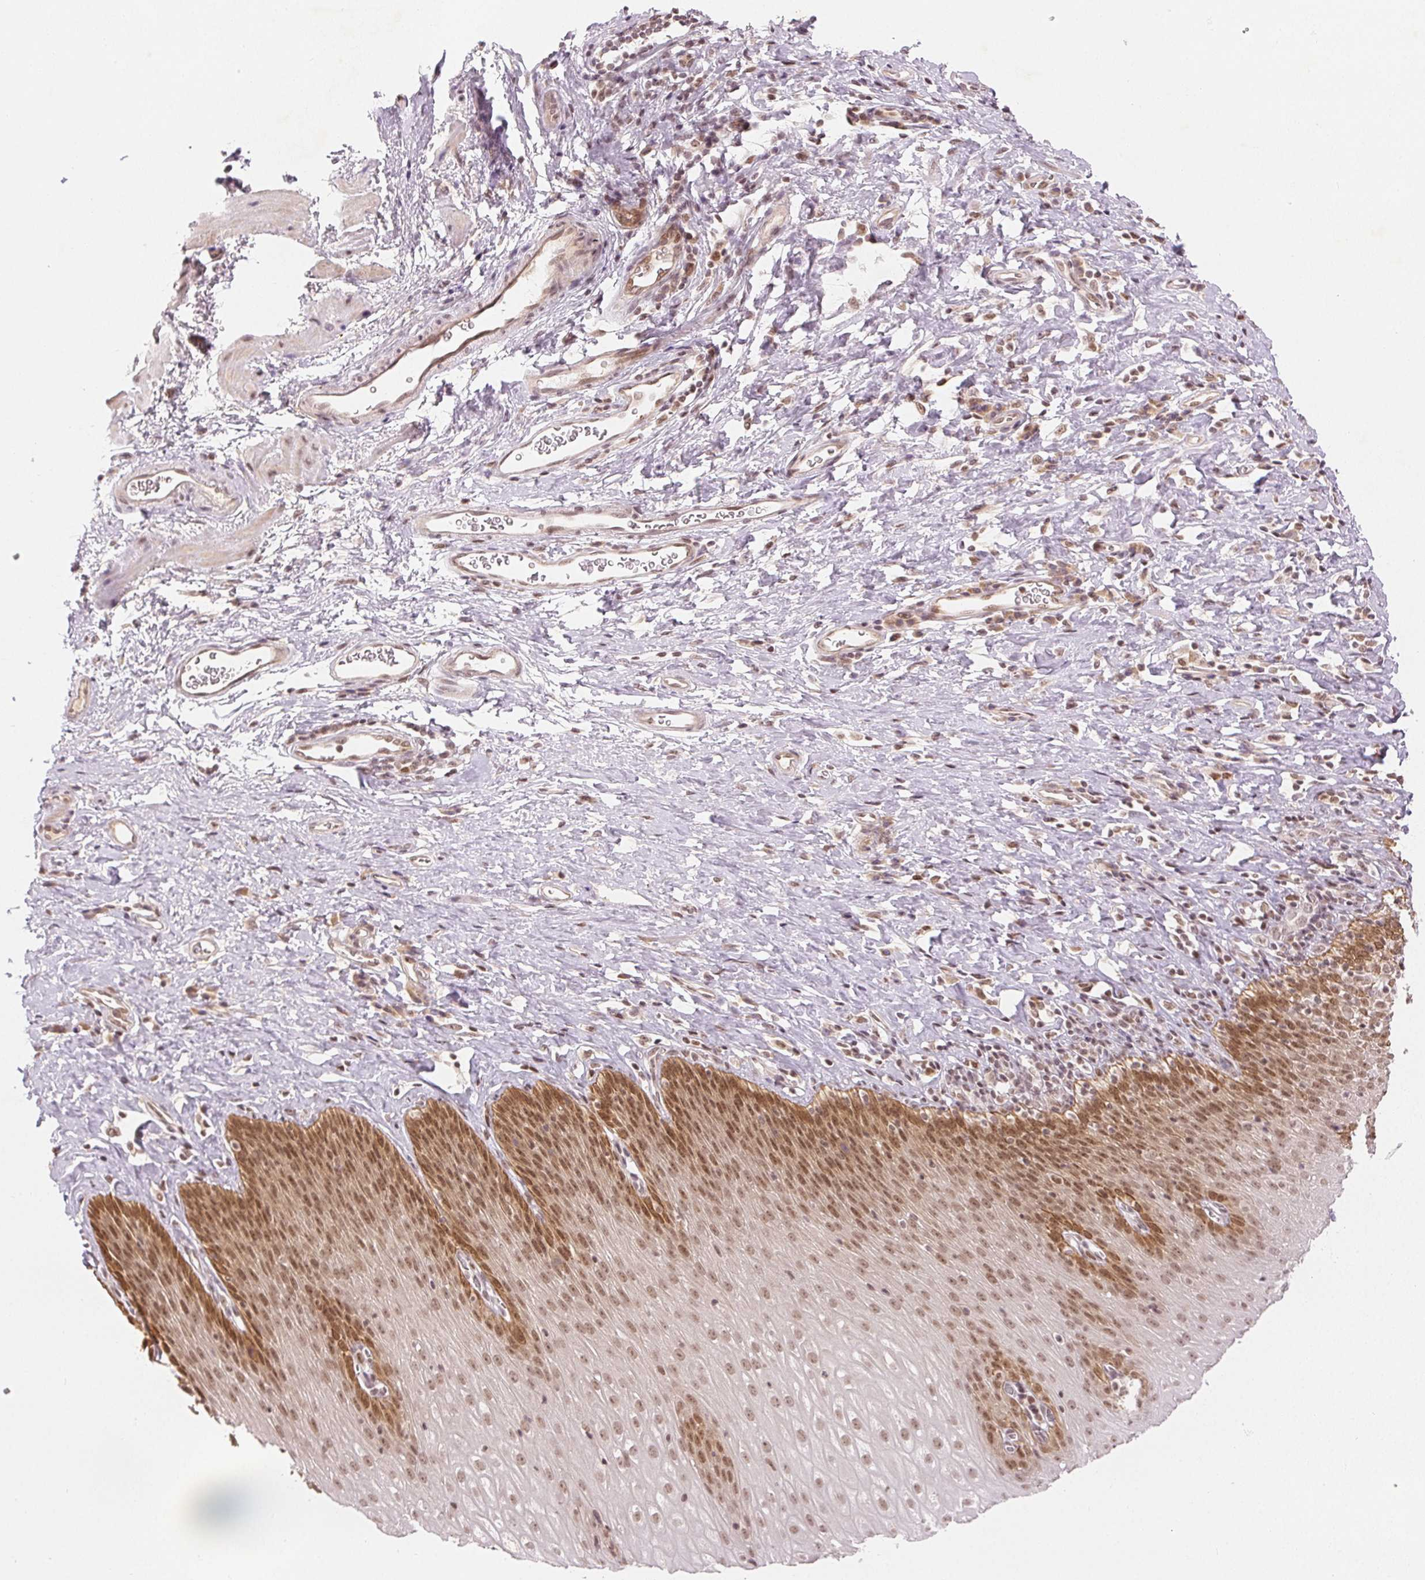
{"staining": {"intensity": "moderate", "quantity": ">75%", "location": "nuclear"}, "tissue": "esophagus", "cell_type": "Squamous epithelial cells", "image_type": "normal", "snomed": [{"axis": "morphology", "description": "Normal tissue, NOS"}, {"axis": "topography", "description": "Esophagus"}], "caption": "Esophagus stained with IHC displays moderate nuclear positivity in about >75% of squamous epithelial cells.", "gene": "DEK", "patient": {"sex": "female", "age": 61}}